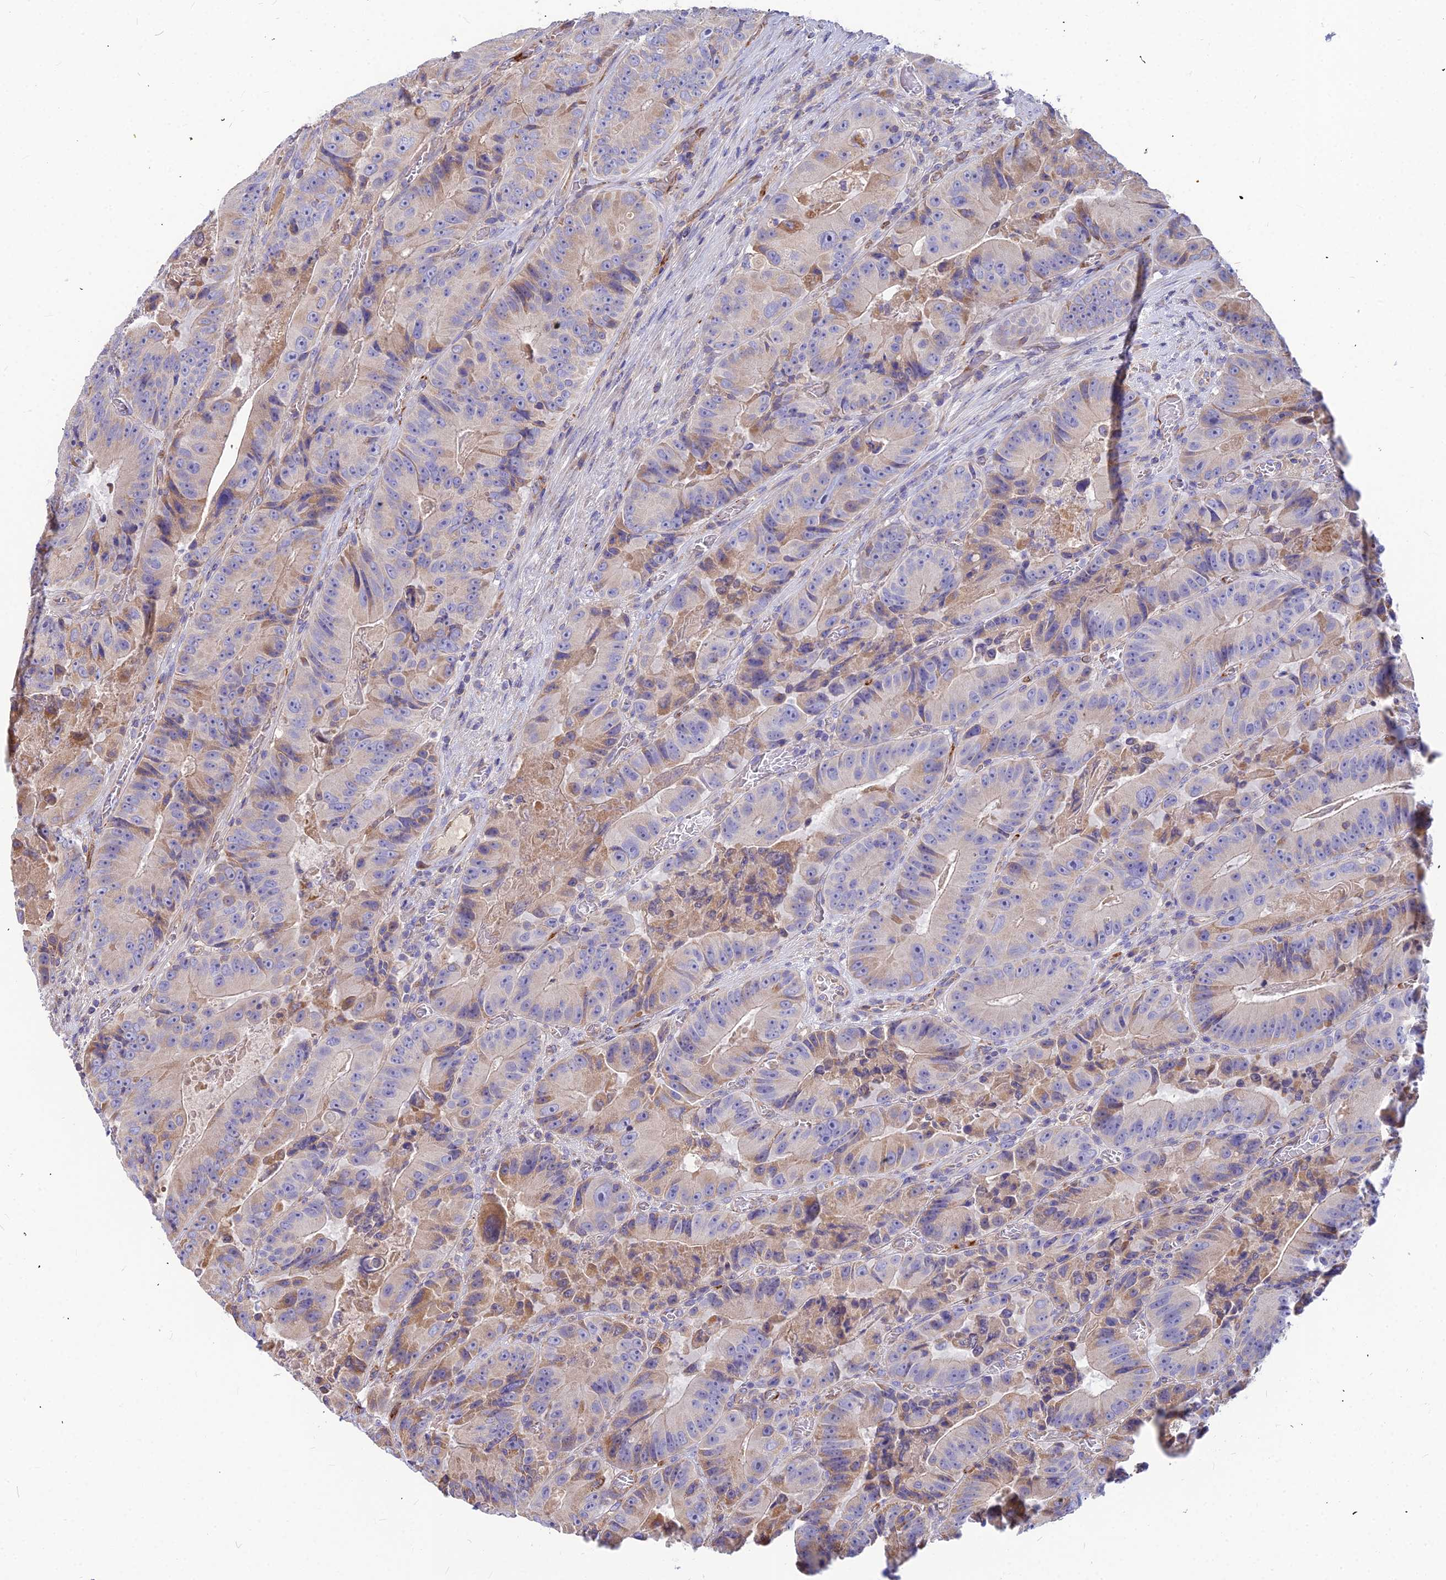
{"staining": {"intensity": "weak", "quantity": "<25%", "location": "cytoplasmic/membranous"}, "tissue": "colorectal cancer", "cell_type": "Tumor cells", "image_type": "cancer", "snomed": [{"axis": "morphology", "description": "Adenocarcinoma, NOS"}, {"axis": "topography", "description": "Colon"}], "caption": "This is an immunohistochemistry (IHC) image of adenocarcinoma (colorectal). There is no positivity in tumor cells.", "gene": "ASPHD1", "patient": {"sex": "female", "age": 86}}